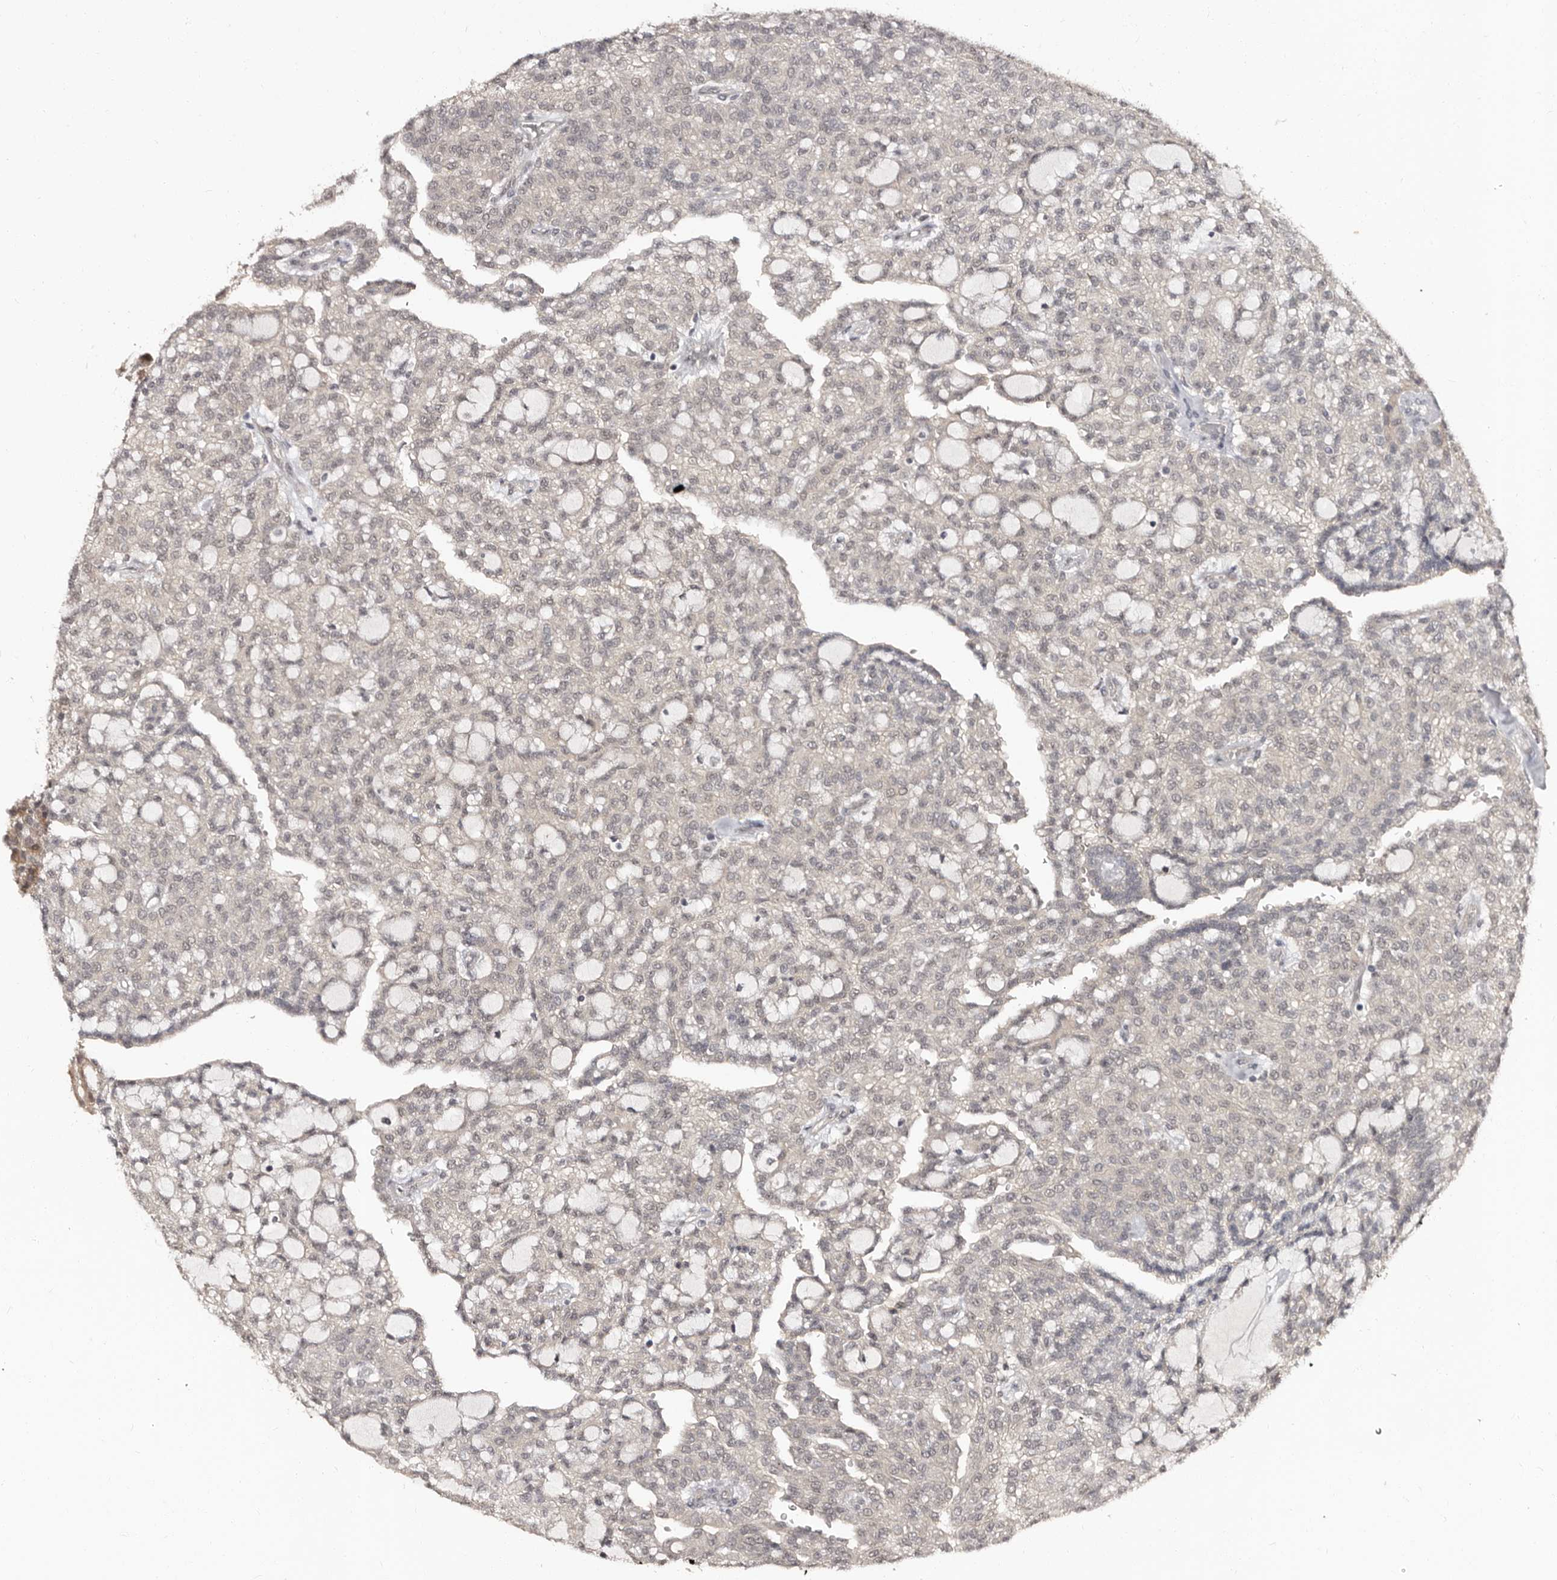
{"staining": {"intensity": "negative", "quantity": "none", "location": "none"}, "tissue": "renal cancer", "cell_type": "Tumor cells", "image_type": "cancer", "snomed": [{"axis": "morphology", "description": "Adenocarcinoma, NOS"}, {"axis": "topography", "description": "Kidney"}], "caption": "Tumor cells show no significant positivity in adenocarcinoma (renal). Brightfield microscopy of immunohistochemistry (IHC) stained with DAB (3,3'-diaminobenzidine) (brown) and hematoxylin (blue), captured at high magnification.", "gene": "TBC1D22B", "patient": {"sex": "male", "age": 63}}